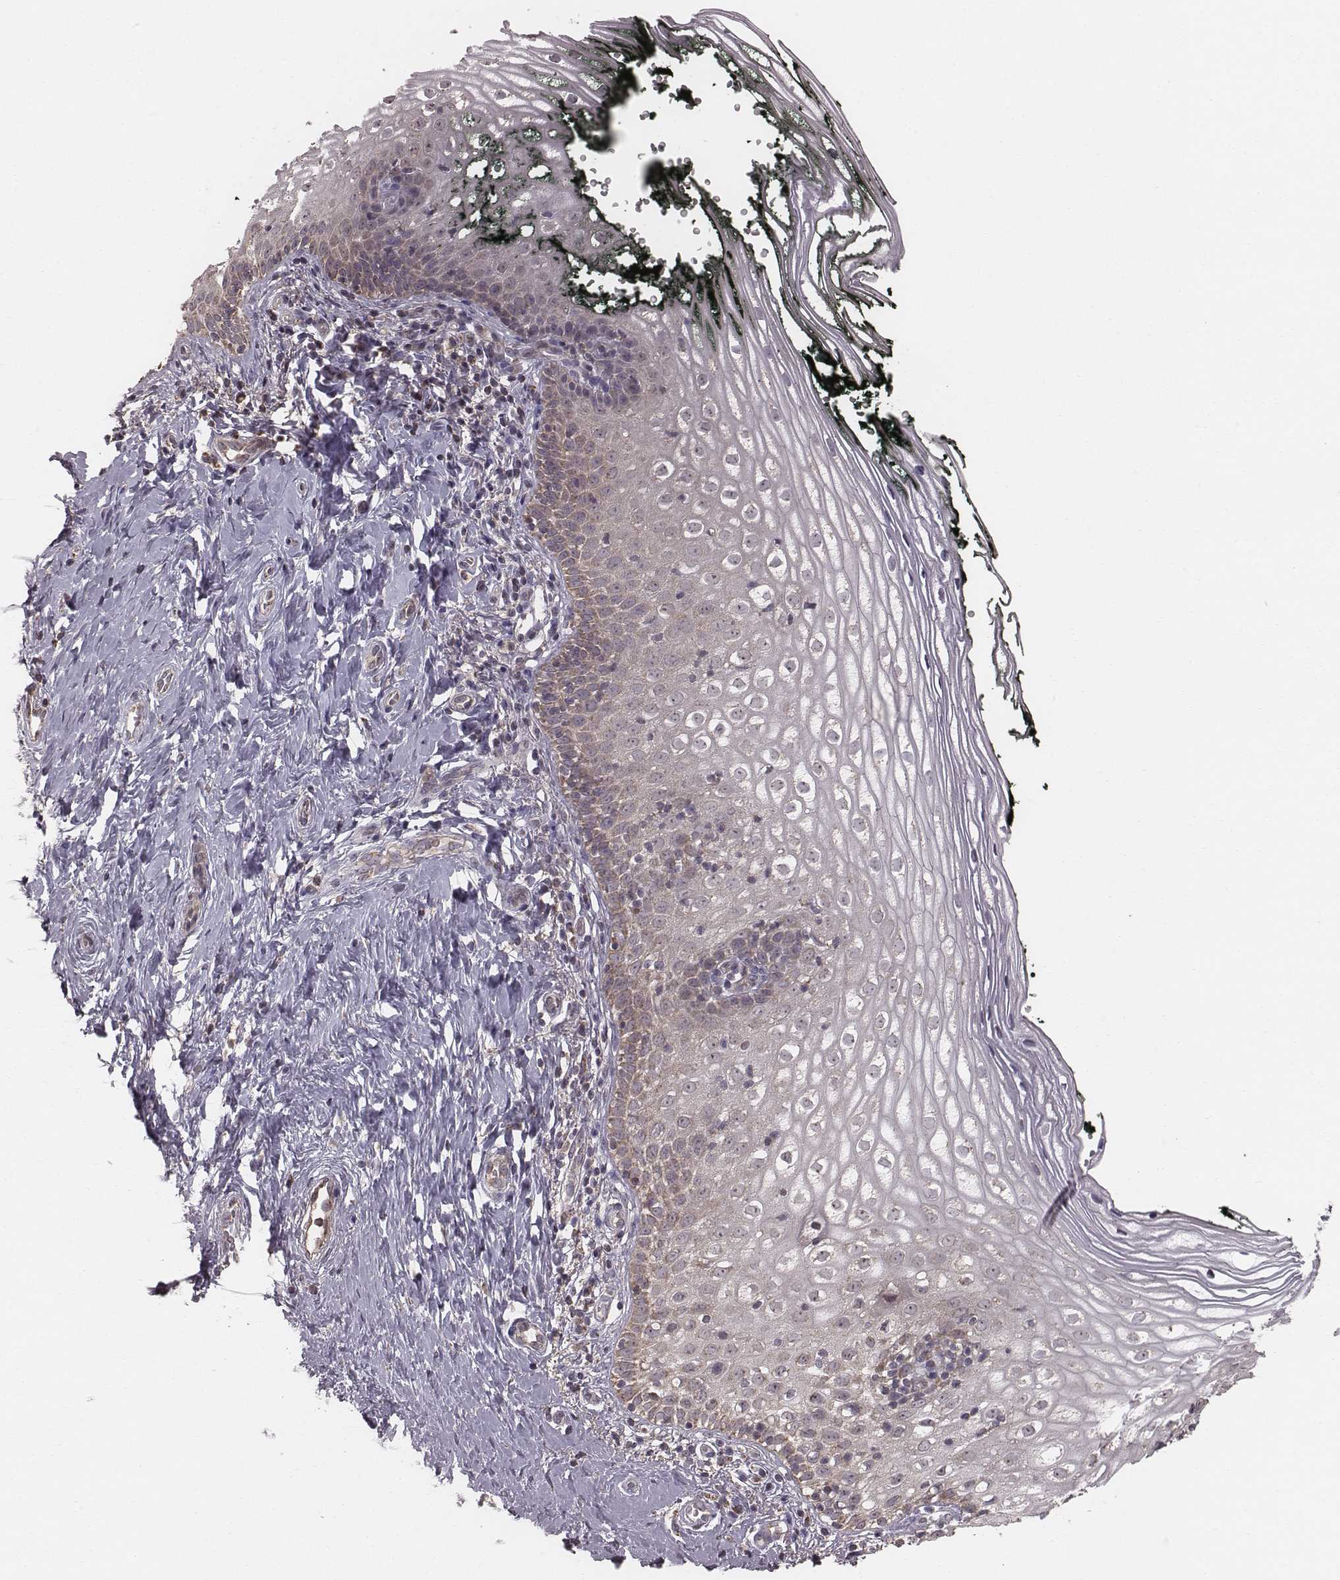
{"staining": {"intensity": "weak", "quantity": "<25%", "location": "cytoplasmic/membranous"}, "tissue": "vagina", "cell_type": "Squamous epithelial cells", "image_type": "normal", "snomed": [{"axis": "morphology", "description": "Normal tissue, NOS"}, {"axis": "topography", "description": "Vagina"}], "caption": "Protein analysis of benign vagina demonstrates no significant positivity in squamous epithelial cells.", "gene": "PDCD2L", "patient": {"sex": "female", "age": 47}}